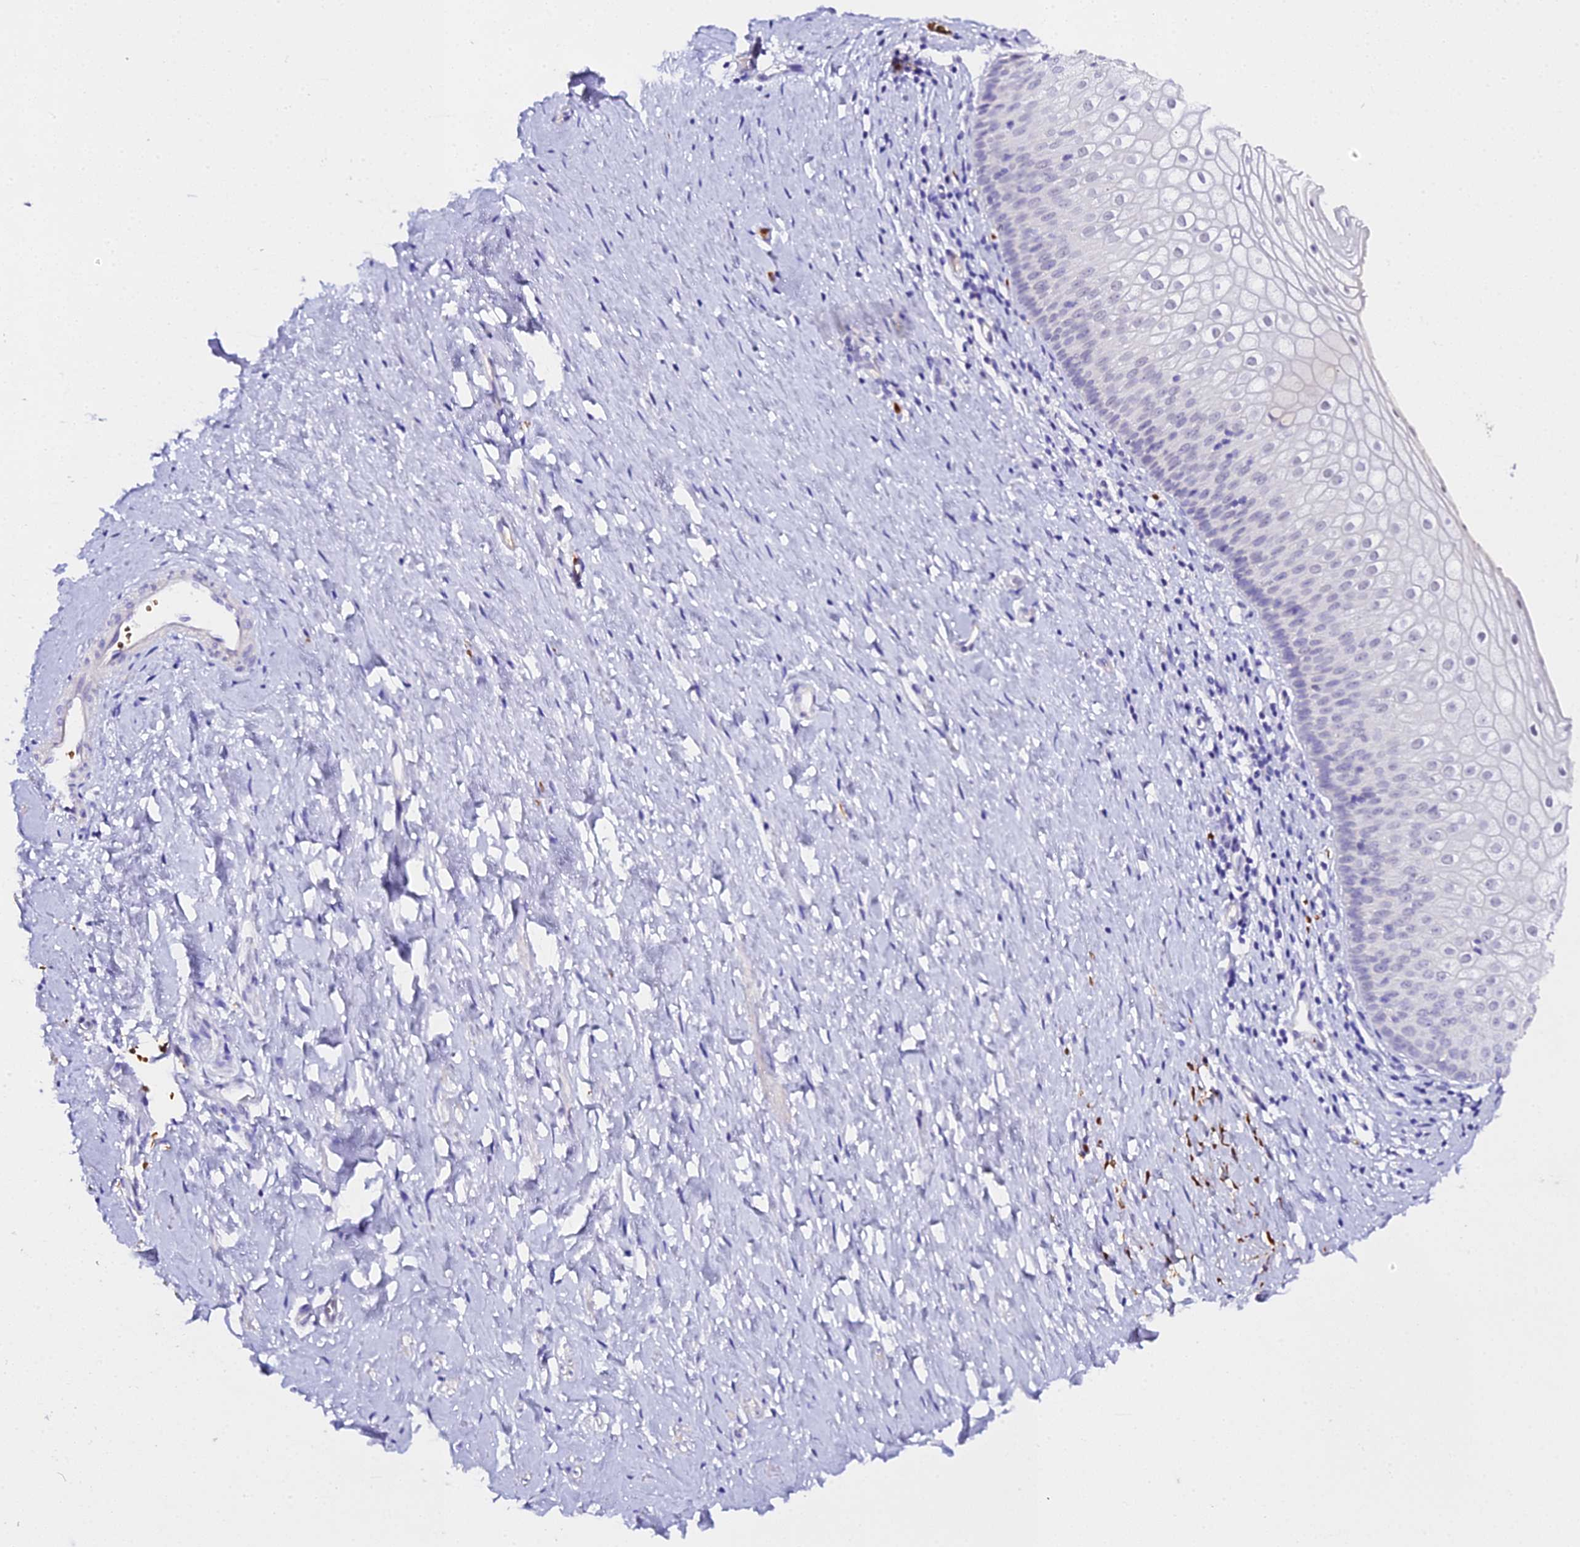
{"staining": {"intensity": "negative", "quantity": "none", "location": "none"}, "tissue": "vagina", "cell_type": "Squamous epithelial cells", "image_type": "normal", "snomed": [{"axis": "morphology", "description": "Normal tissue, NOS"}, {"axis": "topography", "description": "Vagina"}], "caption": "The image displays no staining of squamous epithelial cells in unremarkable vagina.", "gene": "CFAP45", "patient": {"sex": "female", "age": 60}}